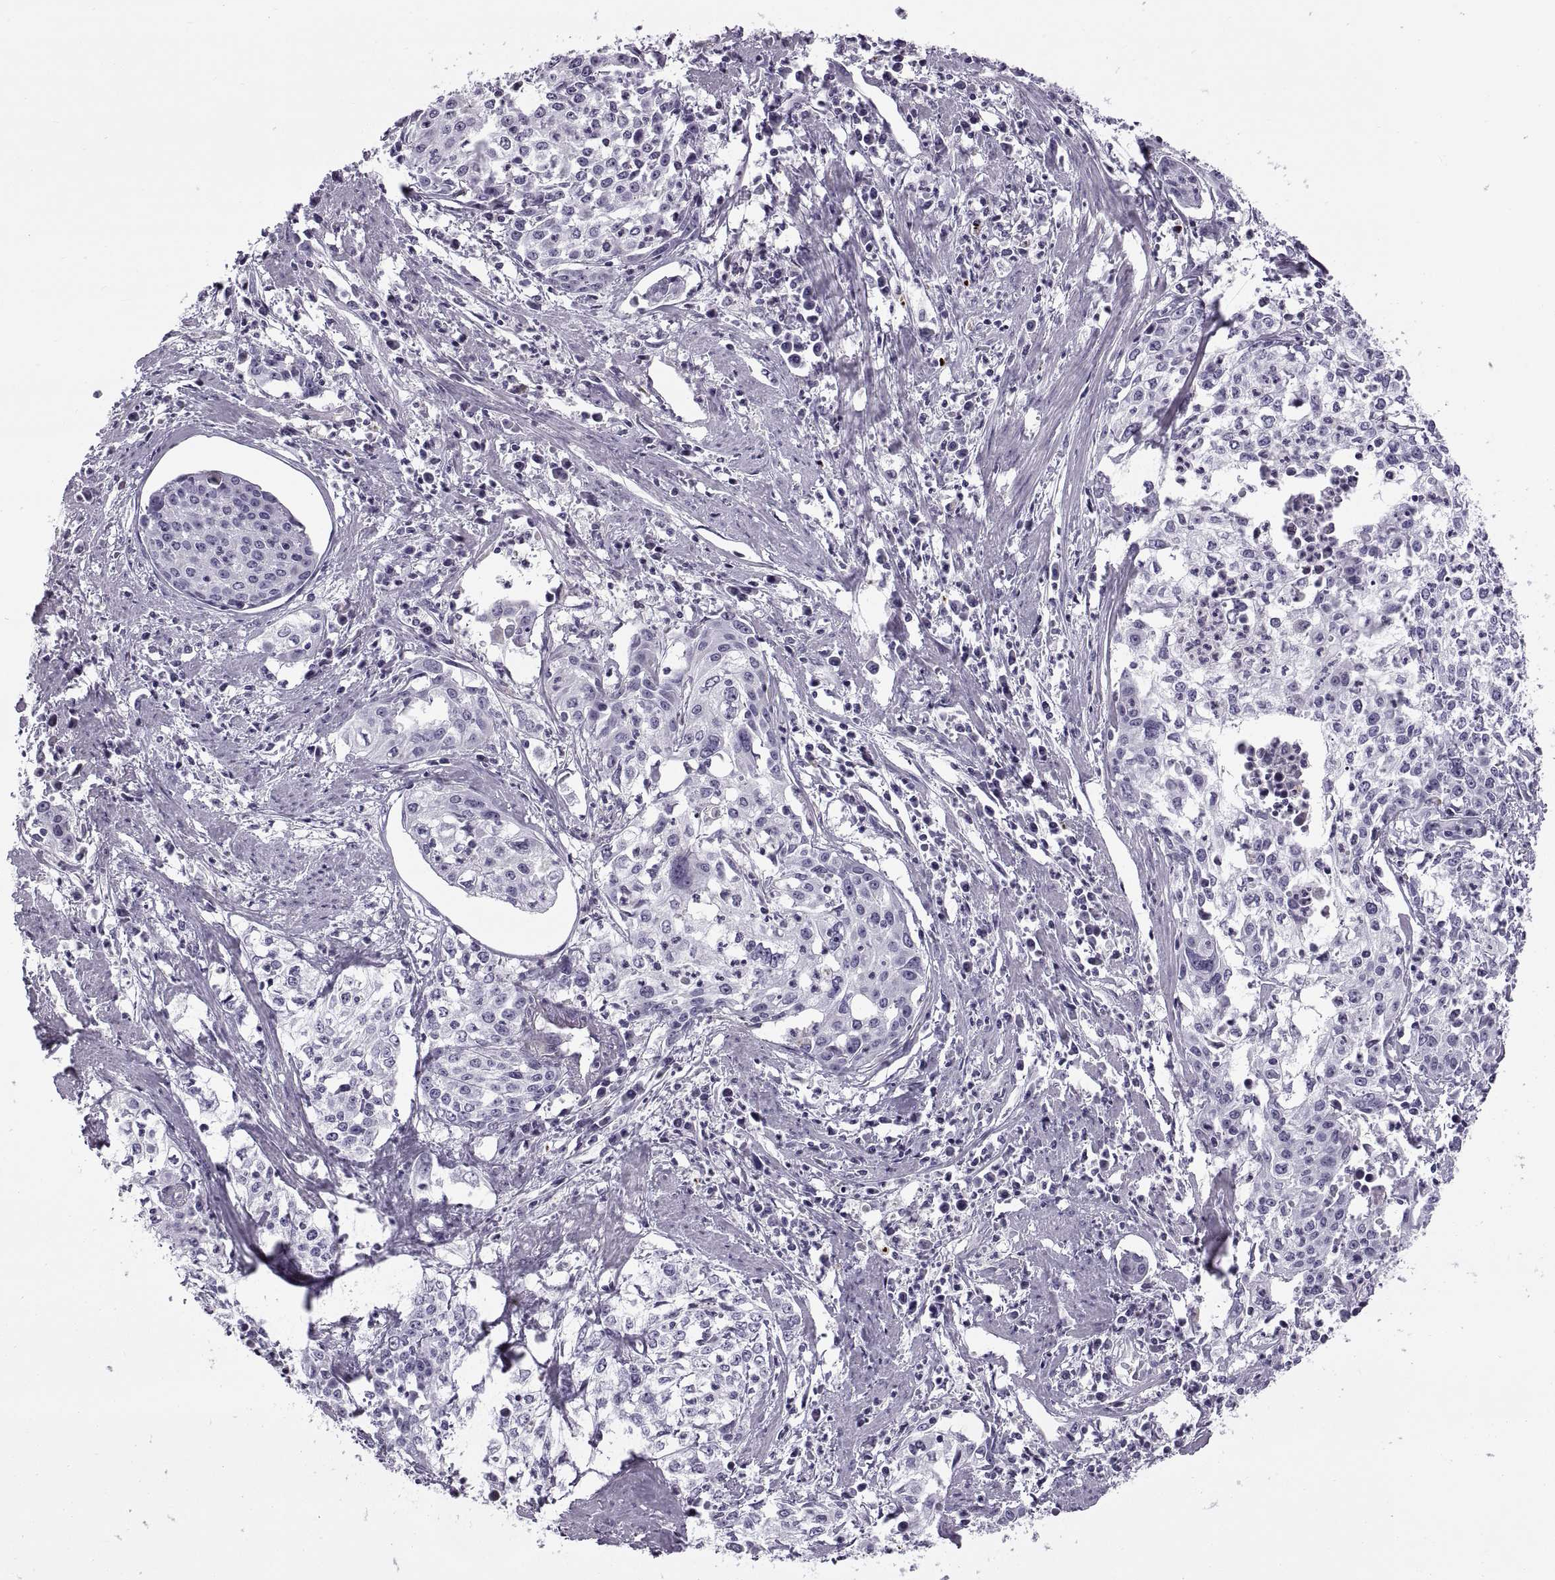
{"staining": {"intensity": "negative", "quantity": "none", "location": "none"}, "tissue": "cervical cancer", "cell_type": "Tumor cells", "image_type": "cancer", "snomed": [{"axis": "morphology", "description": "Squamous cell carcinoma, NOS"}, {"axis": "topography", "description": "Cervix"}], "caption": "An immunohistochemistry (IHC) image of squamous cell carcinoma (cervical) is shown. There is no staining in tumor cells of squamous cell carcinoma (cervical).", "gene": "CALCR", "patient": {"sex": "female", "age": 39}}